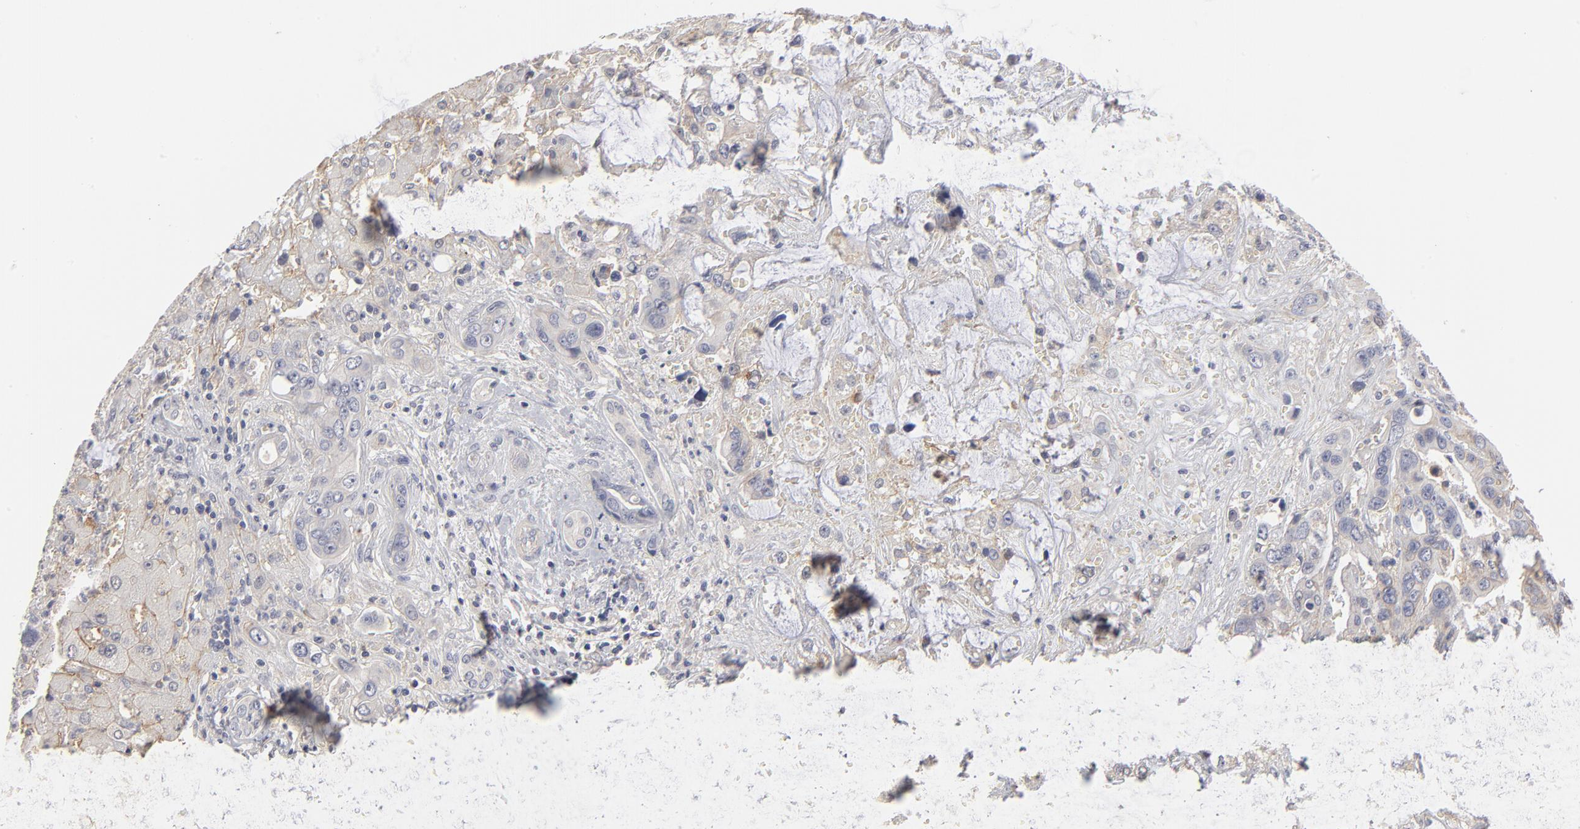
{"staining": {"intensity": "moderate", "quantity": "25%-75%", "location": "cytoplasmic/membranous"}, "tissue": "liver cancer", "cell_type": "Tumor cells", "image_type": "cancer", "snomed": [{"axis": "morphology", "description": "Cholangiocarcinoma"}, {"axis": "topography", "description": "Liver"}], "caption": "Immunohistochemistry (DAB (3,3'-diaminobenzidine)) staining of human liver cancer (cholangiocarcinoma) displays moderate cytoplasmic/membranous protein positivity in about 25%-75% of tumor cells. (Stains: DAB in brown, nuclei in blue, Microscopy: brightfield microscopy at high magnification).", "gene": "SLC16A1", "patient": {"sex": "female", "age": 65}}